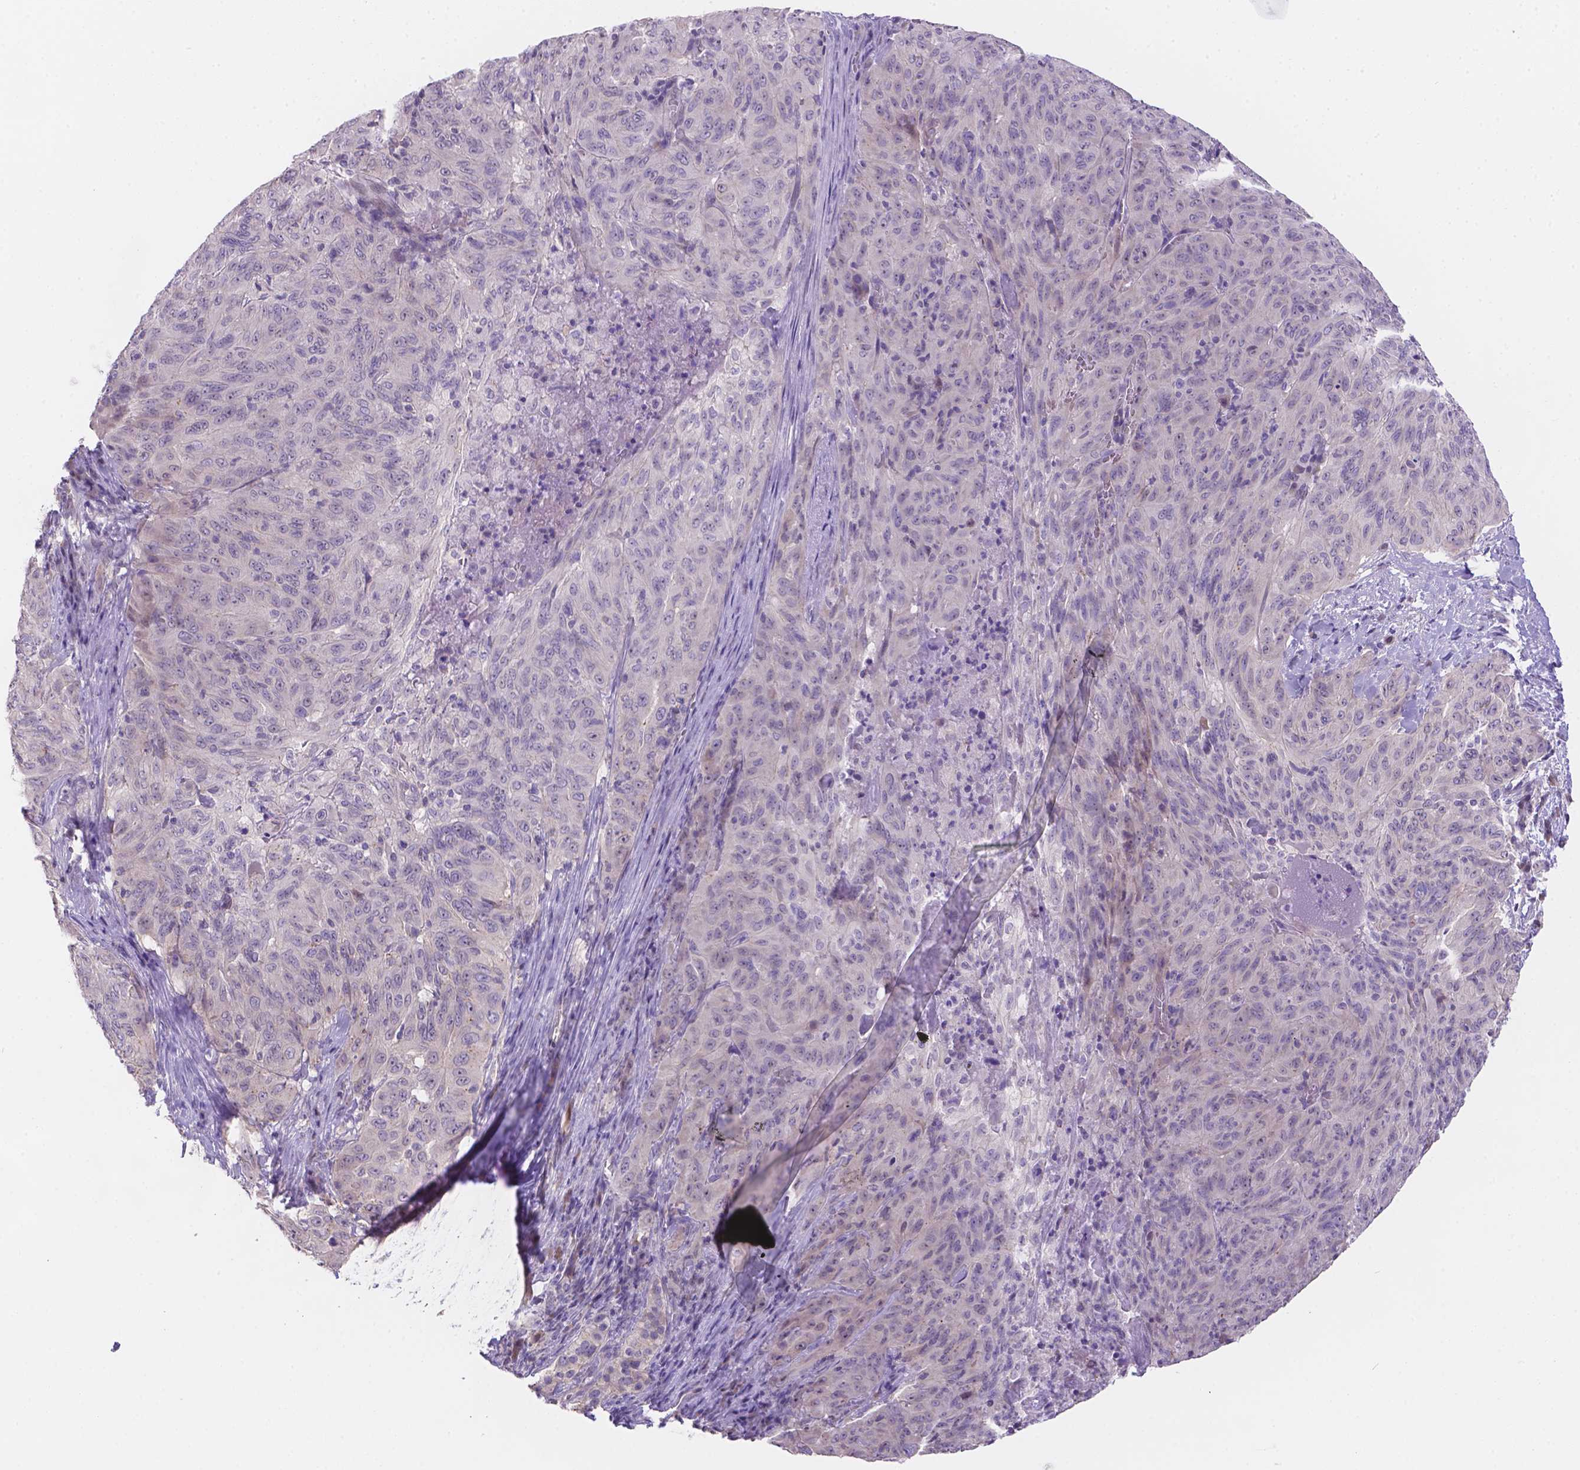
{"staining": {"intensity": "negative", "quantity": "none", "location": "none"}, "tissue": "pancreatic cancer", "cell_type": "Tumor cells", "image_type": "cancer", "snomed": [{"axis": "morphology", "description": "Adenocarcinoma, NOS"}, {"axis": "topography", "description": "Pancreas"}], "caption": "Immunohistochemistry (IHC) histopathology image of pancreatic cancer stained for a protein (brown), which reveals no staining in tumor cells.", "gene": "CD96", "patient": {"sex": "male", "age": 63}}